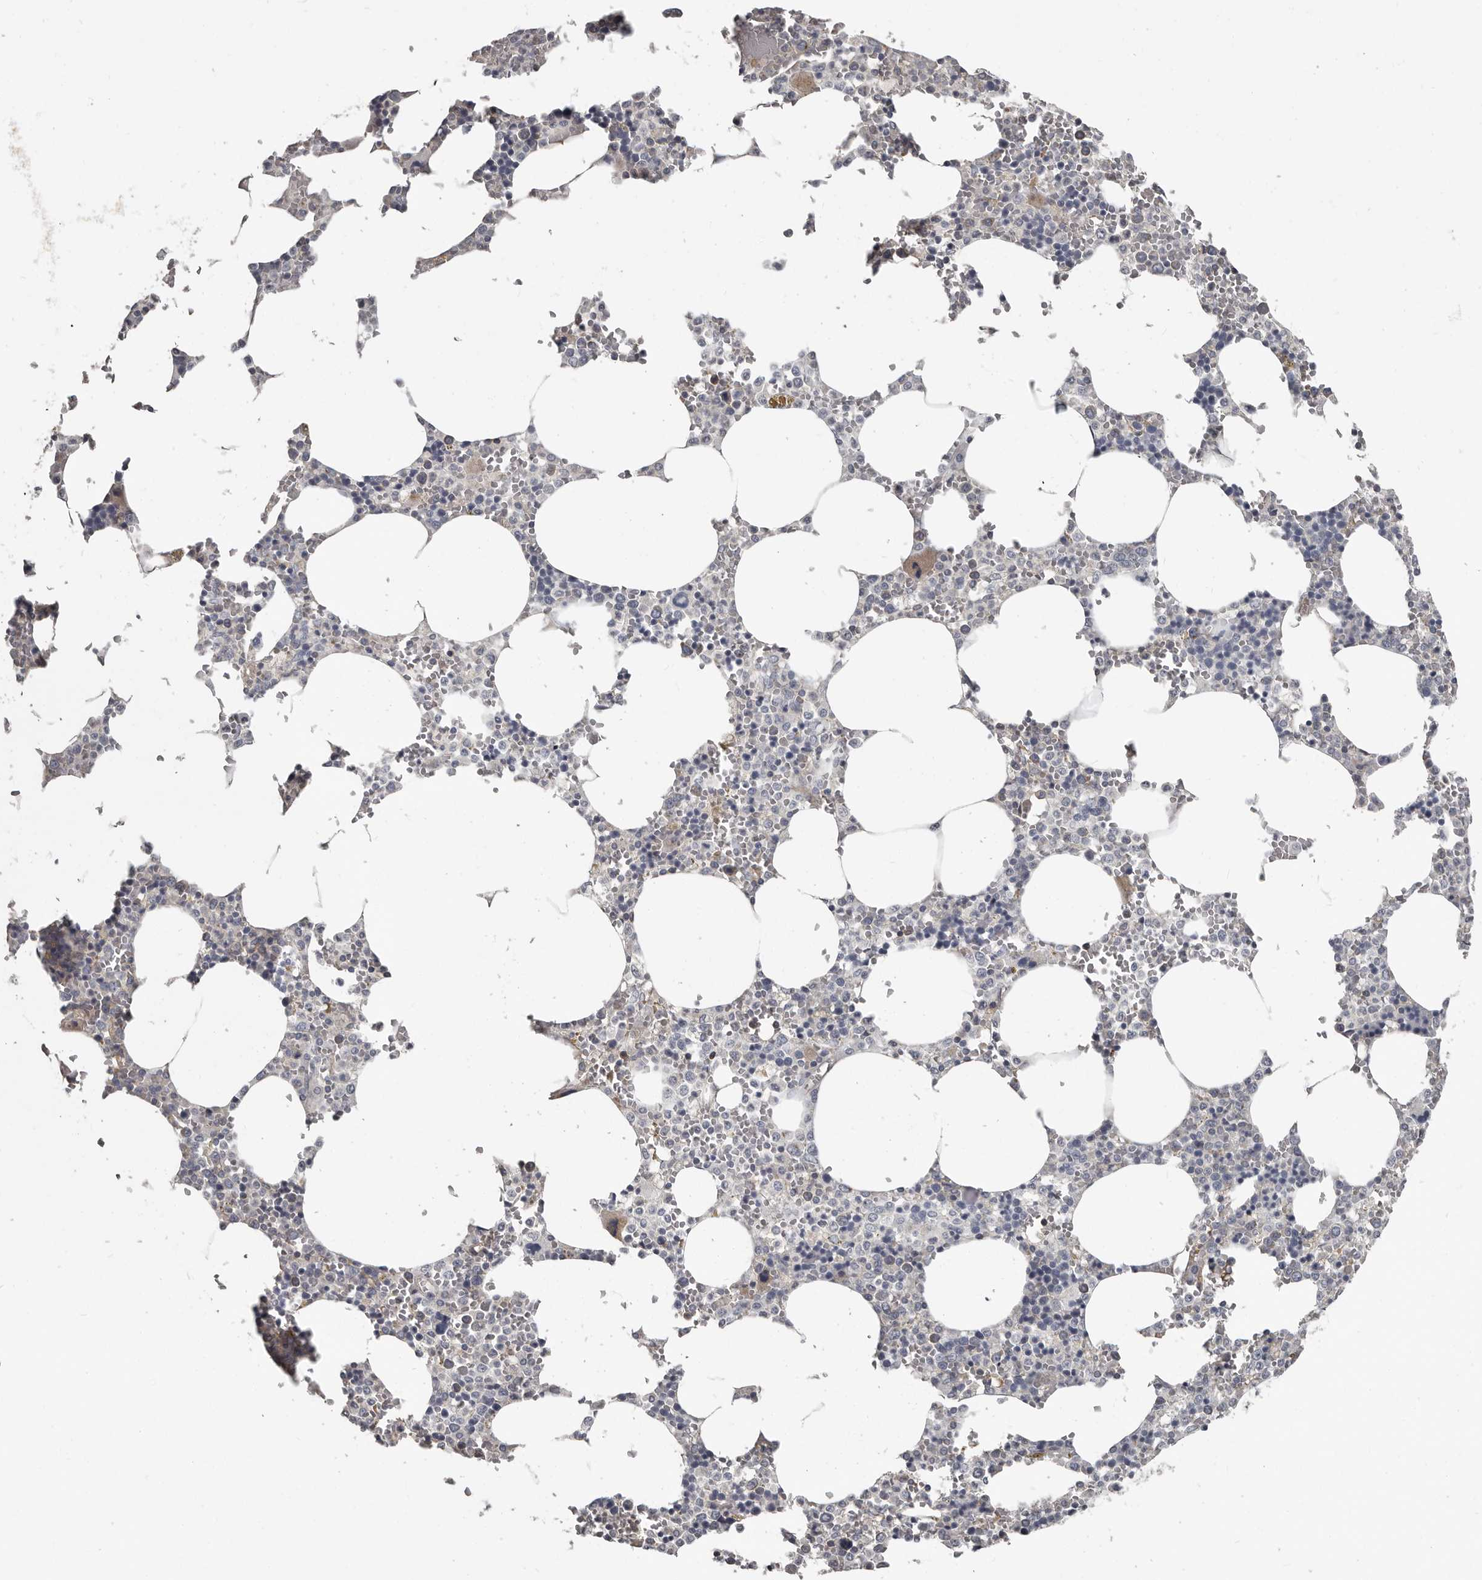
{"staining": {"intensity": "weak", "quantity": "<25%", "location": "cytoplasmic/membranous"}, "tissue": "bone marrow", "cell_type": "Hematopoietic cells", "image_type": "normal", "snomed": [{"axis": "morphology", "description": "Normal tissue, NOS"}, {"axis": "topography", "description": "Bone marrow"}], "caption": "This micrograph is of normal bone marrow stained with immunohistochemistry to label a protein in brown with the nuclei are counter-stained blue. There is no expression in hematopoietic cells.", "gene": "CA6", "patient": {"sex": "male", "age": 70}}